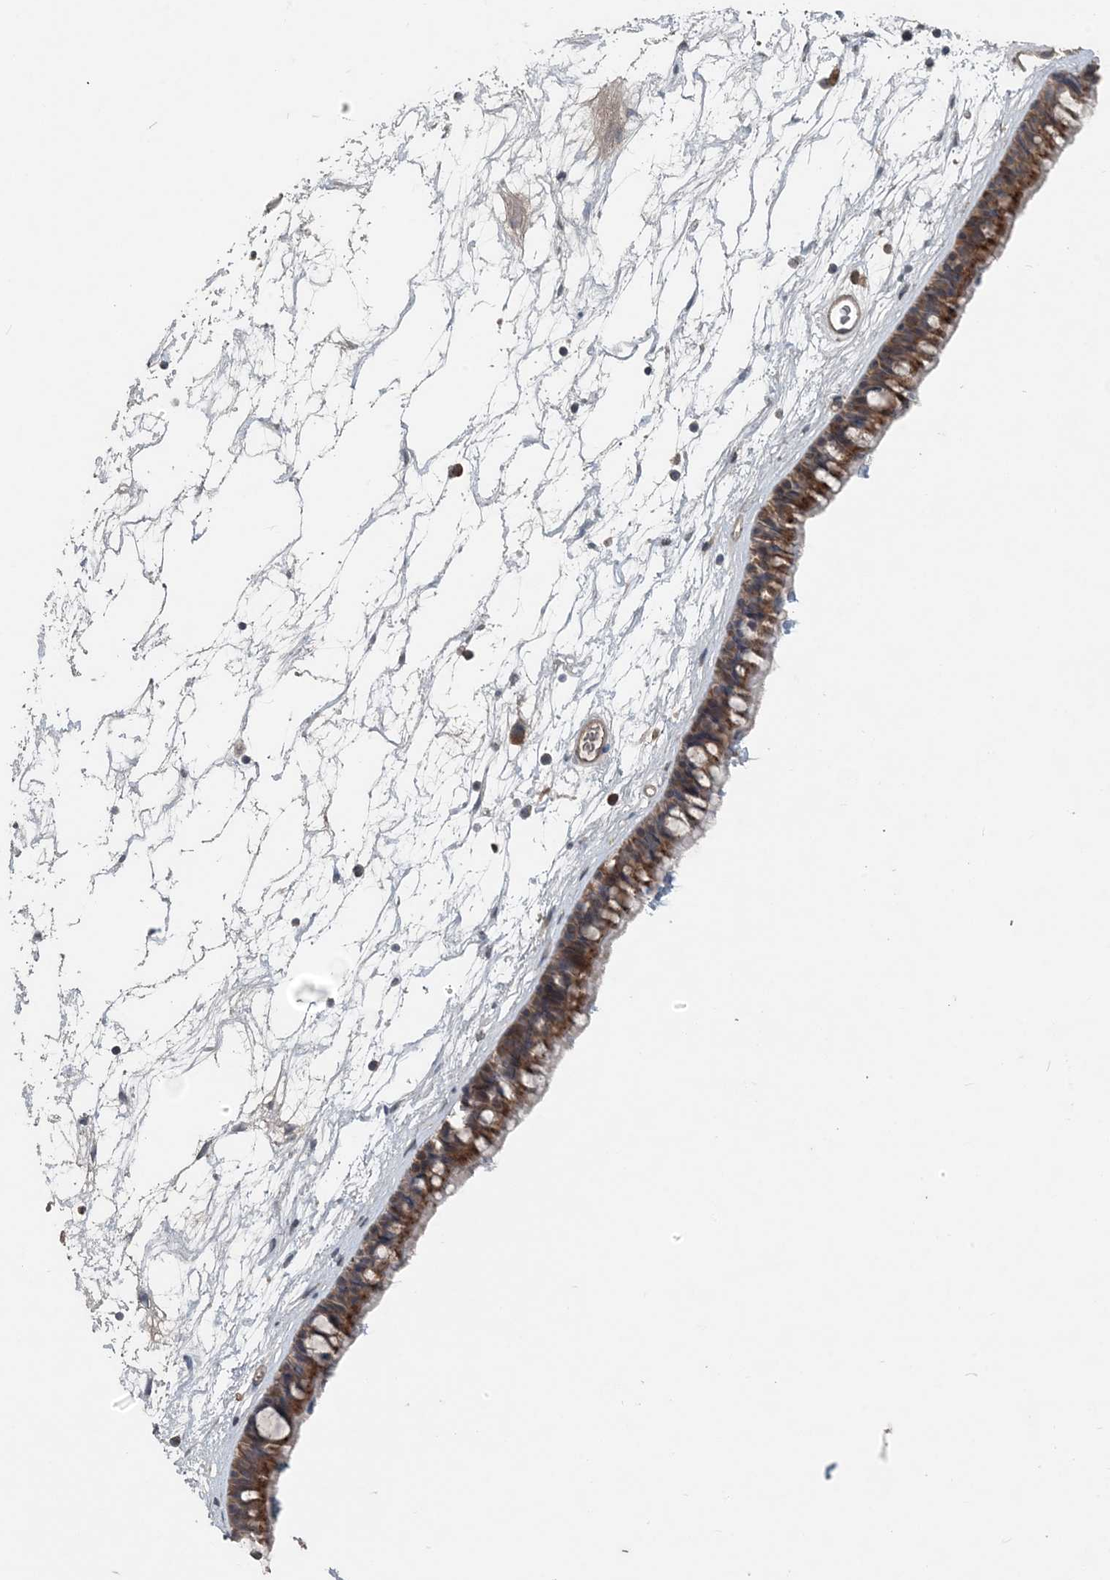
{"staining": {"intensity": "moderate", "quantity": ">75%", "location": "cytoplasmic/membranous"}, "tissue": "nasopharynx", "cell_type": "Respiratory epithelial cells", "image_type": "normal", "snomed": [{"axis": "morphology", "description": "Normal tissue, NOS"}, {"axis": "topography", "description": "Nasopharynx"}], "caption": "Protein expression analysis of unremarkable nasopharynx shows moderate cytoplasmic/membranous expression in approximately >75% of respiratory epithelial cells. The staining is performed using DAB (3,3'-diaminobenzidine) brown chromogen to label protein expression. The nuclei are counter-stained blue using hematoxylin.", "gene": "MYO9B", "patient": {"sex": "male", "age": 64}}